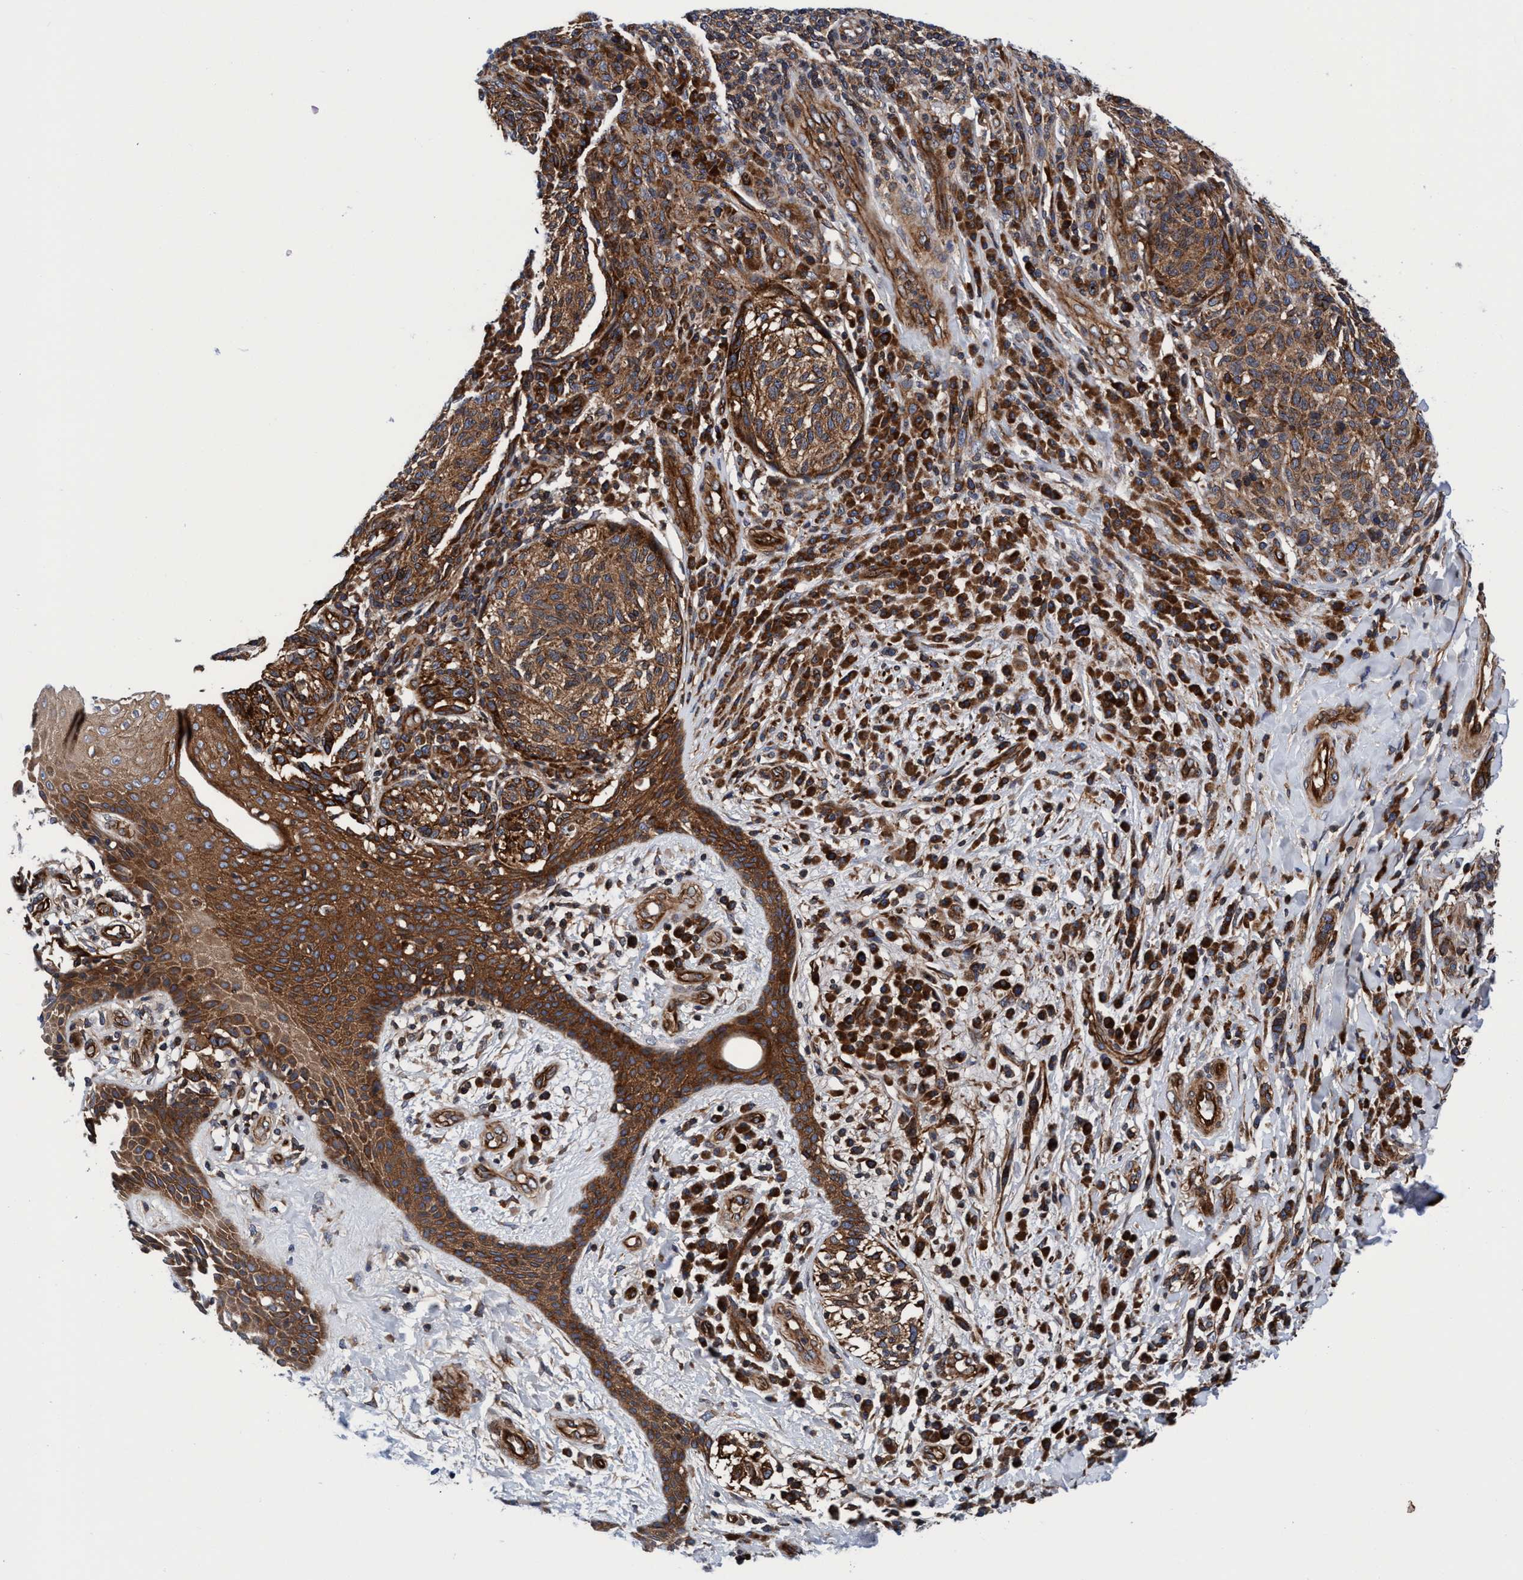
{"staining": {"intensity": "moderate", "quantity": ">75%", "location": "cytoplasmic/membranous"}, "tissue": "melanoma", "cell_type": "Tumor cells", "image_type": "cancer", "snomed": [{"axis": "morphology", "description": "Malignant melanoma, NOS"}, {"axis": "topography", "description": "Skin"}], "caption": "This is an image of immunohistochemistry (IHC) staining of malignant melanoma, which shows moderate positivity in the cytoplasmic/membranous of tumor cells.", "gene": "MCM3AP", "patient": {"sex": "female", "age": 73}}